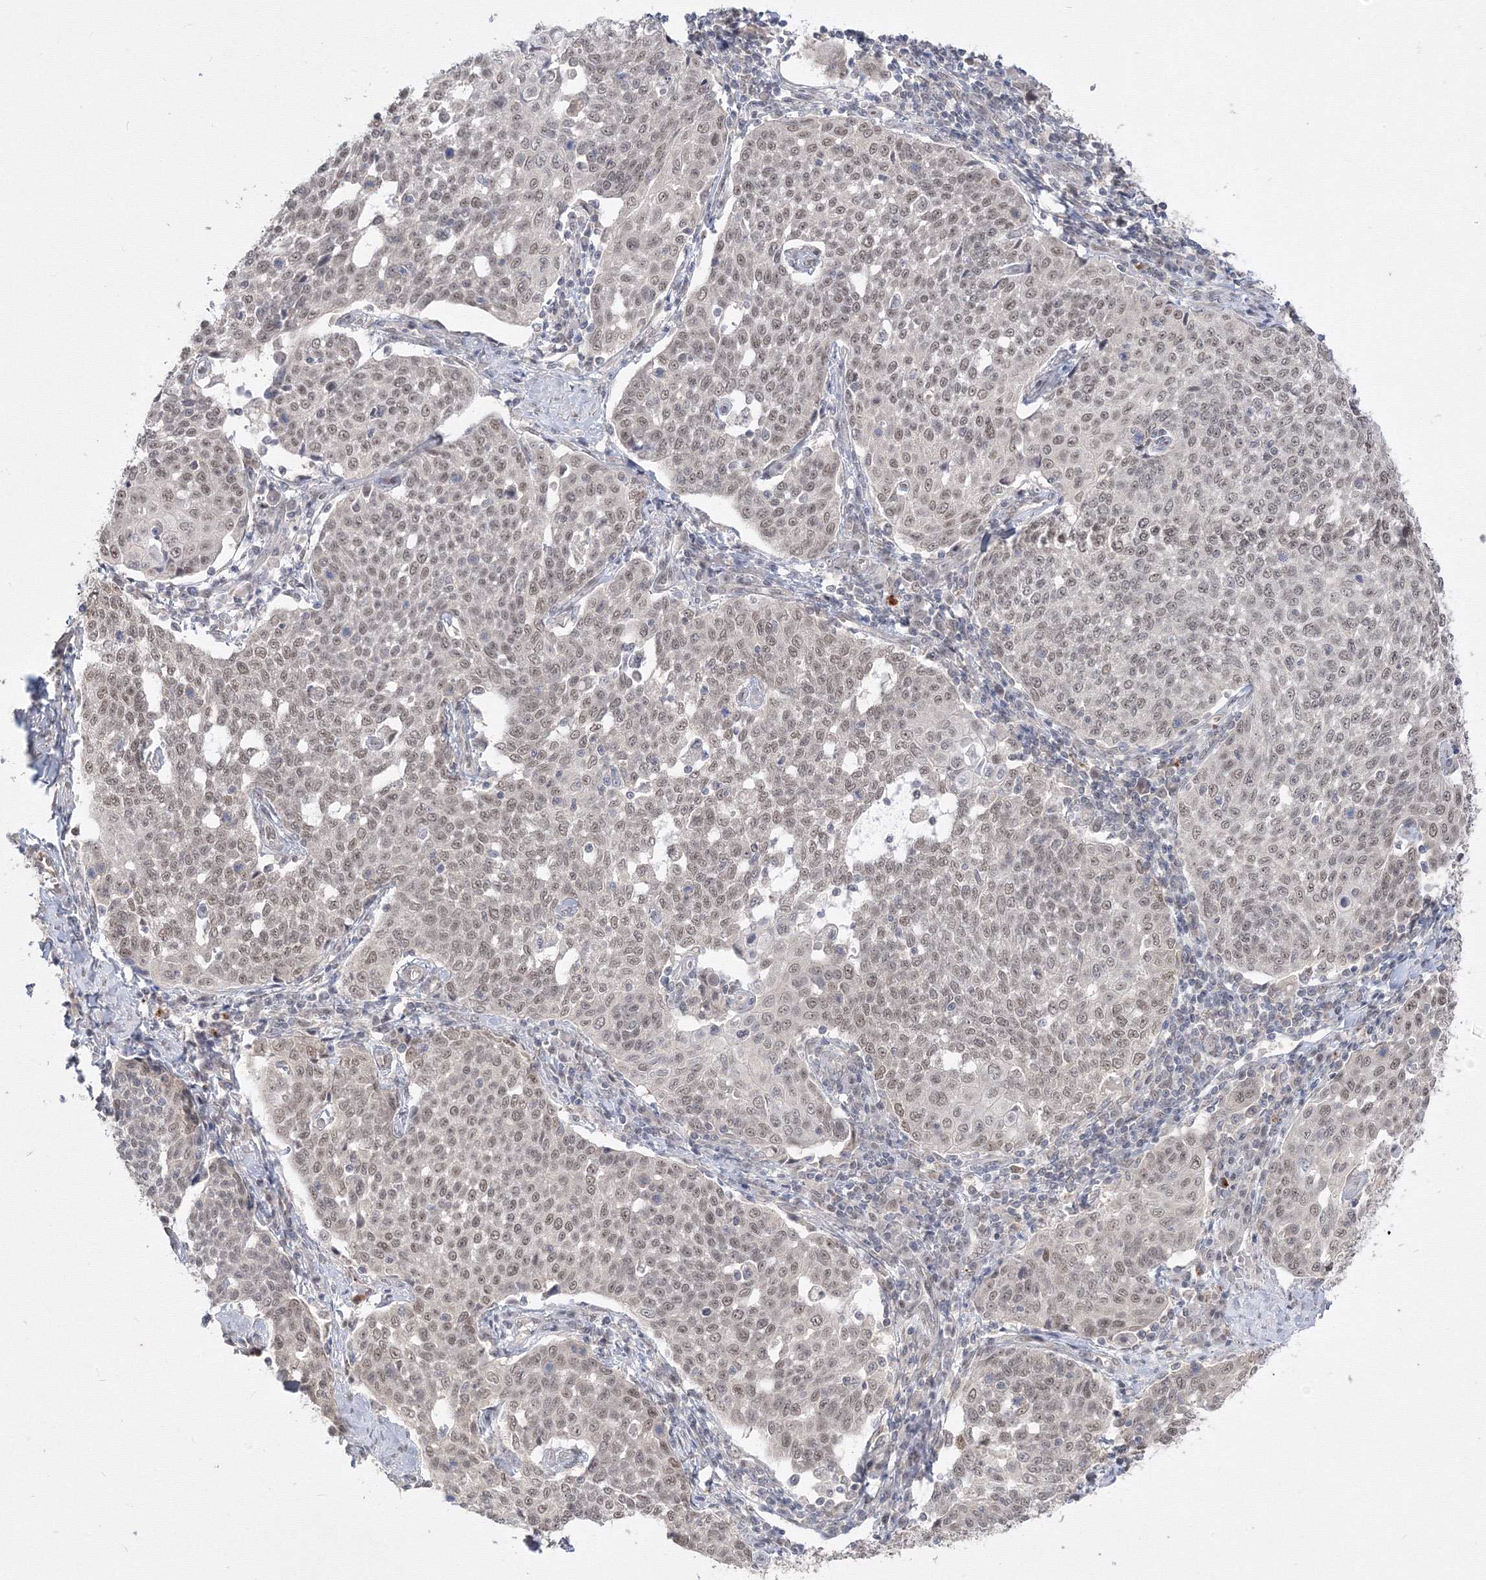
{"staining": {"intensity": "weak", "quantity": ">75%", "location": "nuclear"}, "tissue": "cervical cancer", "cell_type": "Tumor cells", "image_type": "cancer", "snomed": [{"axis": "morphology", "description": "Squamous cell carcinoma, NOS"}, {"axis": "topography", "description": "Cervix"}], "caption": "A brown stain labels weak nuclear staining of a protein in squamous cell carcinoma (cervical) tumor cells.", "gene": "COPS4", "patient": {"sex": "female", "age": 34}}